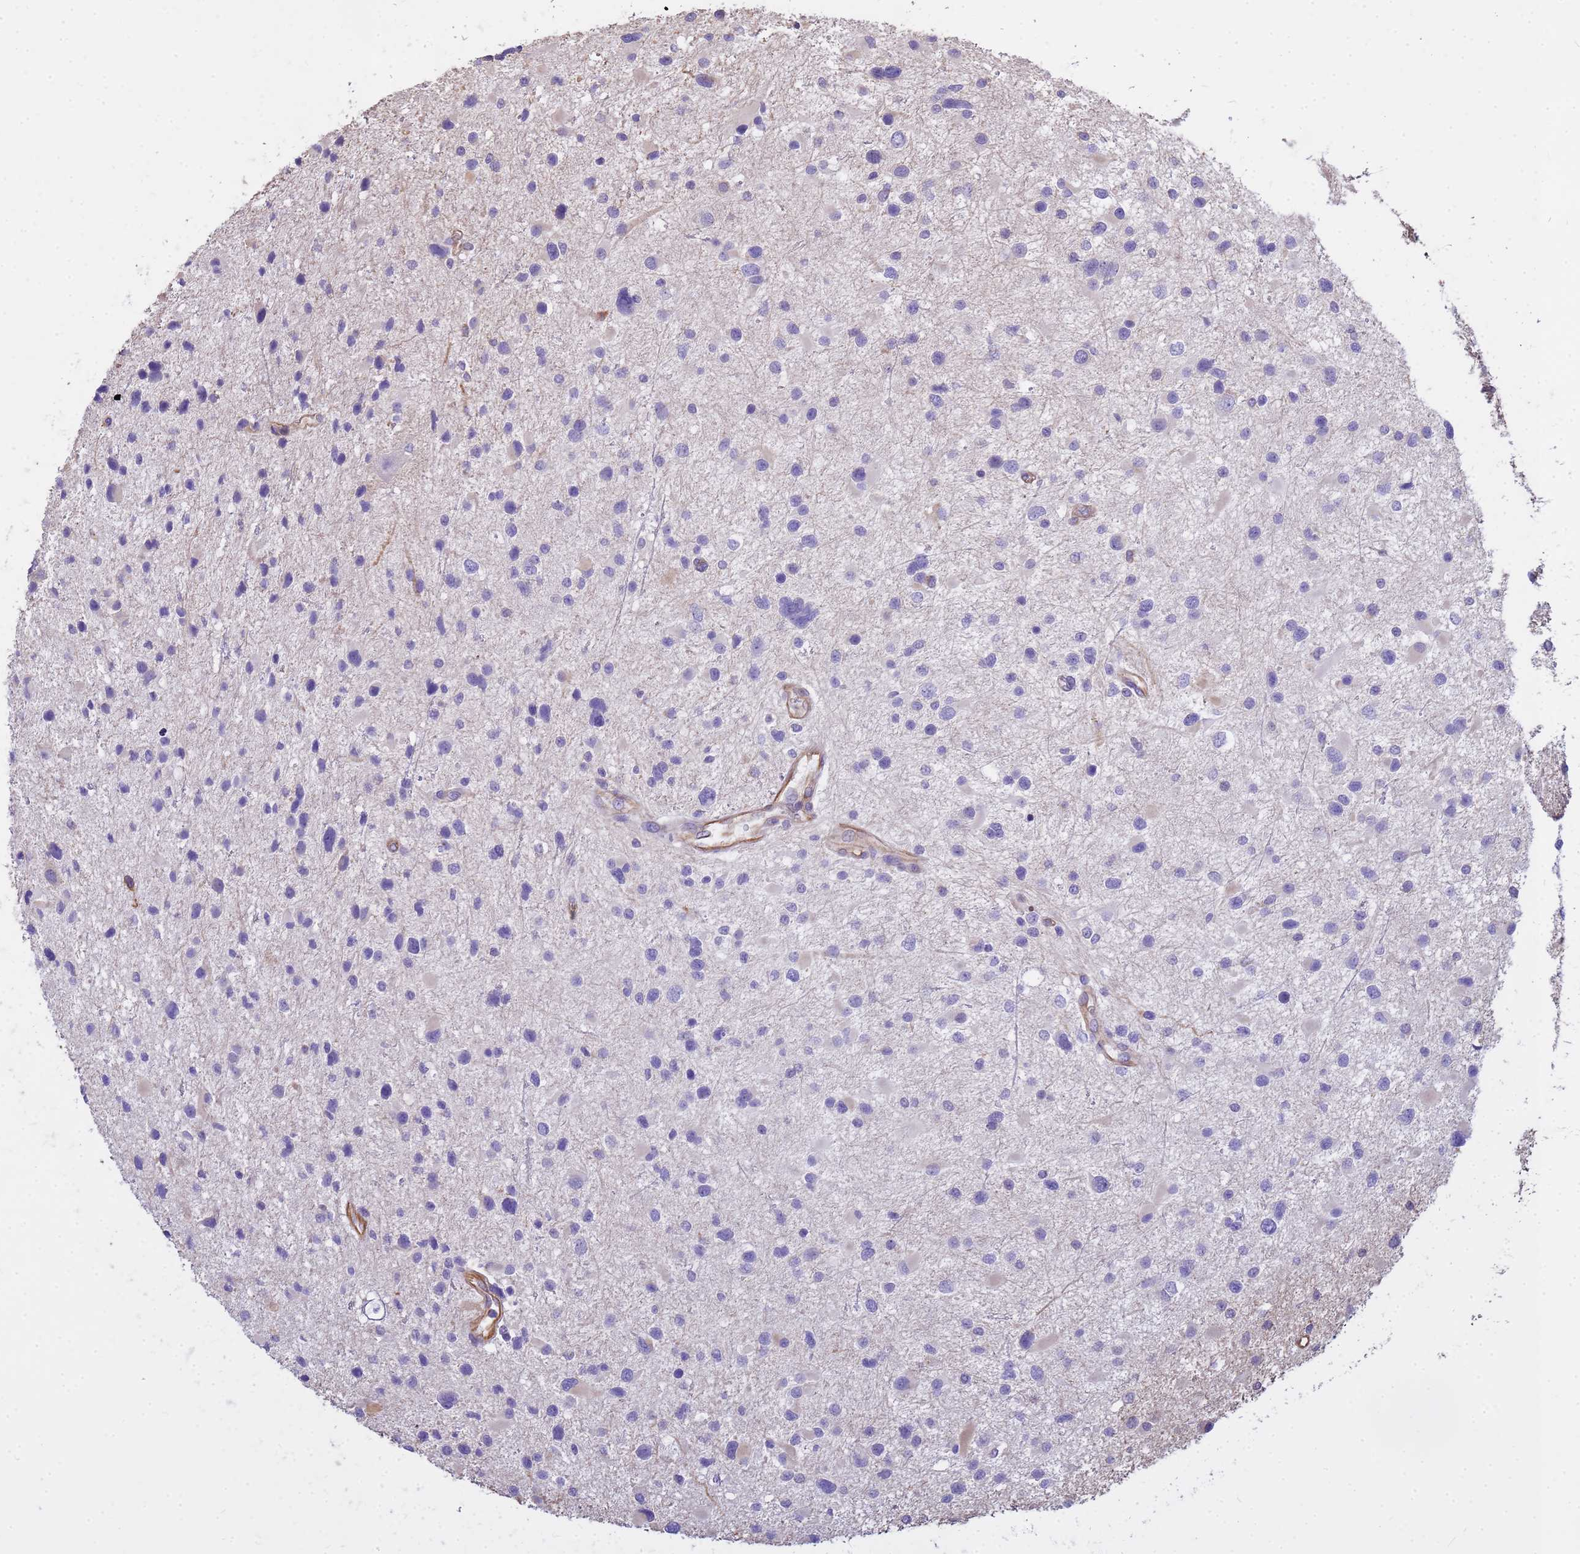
{"staining": {"intensity": "weak", "quantity": "<25%", "location": "cytoplasmic/membranous"}, "tissue": "glioma", "cell_type": "Tumor cells", "image_type": "cancer", "snomed": [{"axis": "morphology", "description": "Glioma, malignant, Low grade"}, {"axis": "topography", "description": "Brain"}], "caption": "Tumor cells are negative for protein expression in human glioma.", "gene": "TCEAL3", "patient": {"sex": "female", "age": 32}}